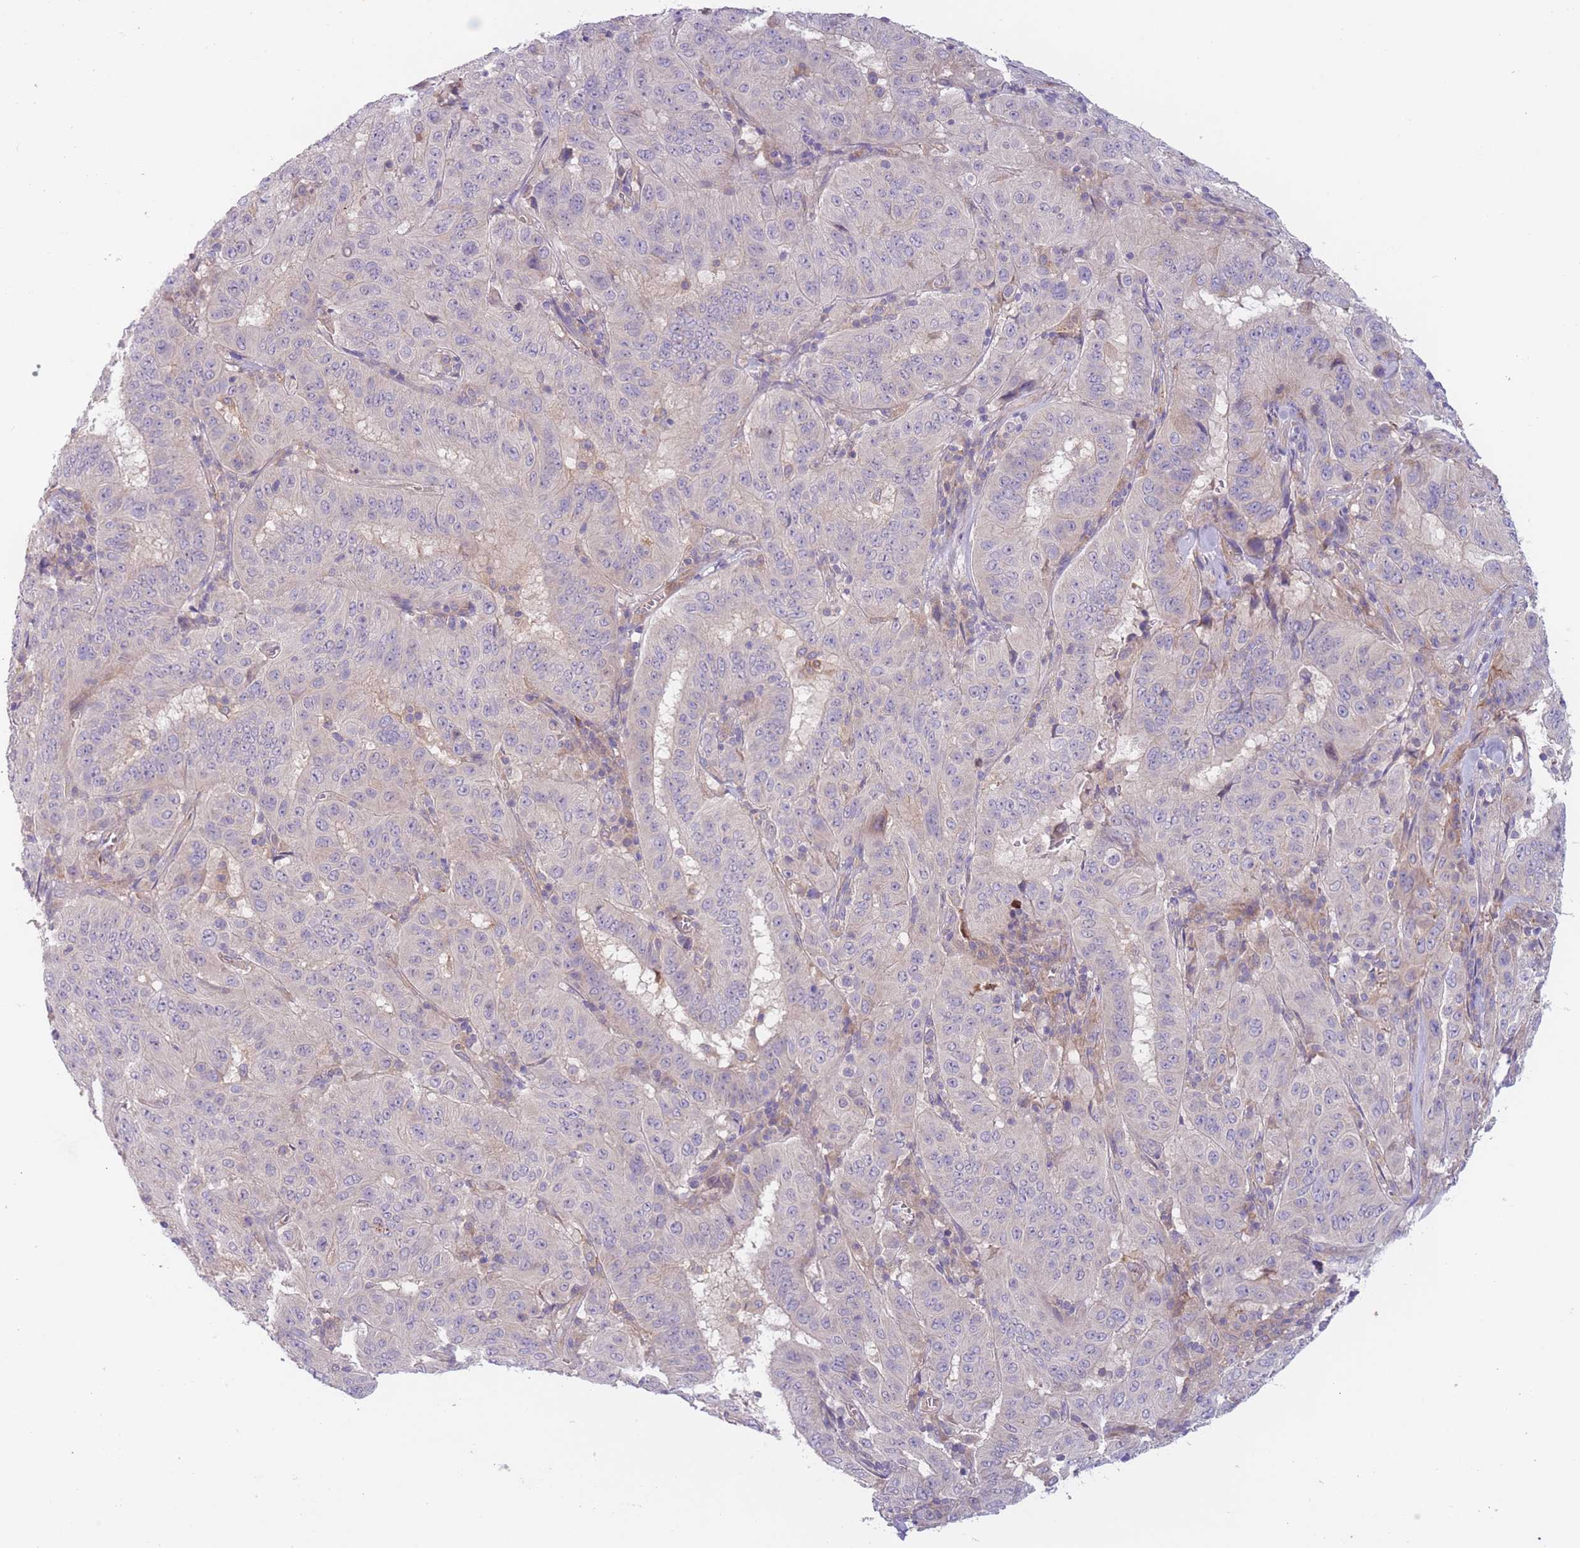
{"staining": {"intensity": "negative", "quantity": "none", "location": "none"}, "tissue": "pancreatic cancer", "cell_type": "Tumor cells", "image_type": "cancer", "snomed": [{"axis": "morphology", "description": "Adenocarcinoma, NOS"}, {"axis": "topography", "description": "Pancreas"}], "caption": "This histopathology image is of pancreatic cancer (adenocarcinoma) stained with immunohistochemistry to label a protein in brown with the nuclei are counter-stained blue. There is no positivity in tumor cells.", "gene": "WDR93", "patient": {"sex": "male", "age": 63}}